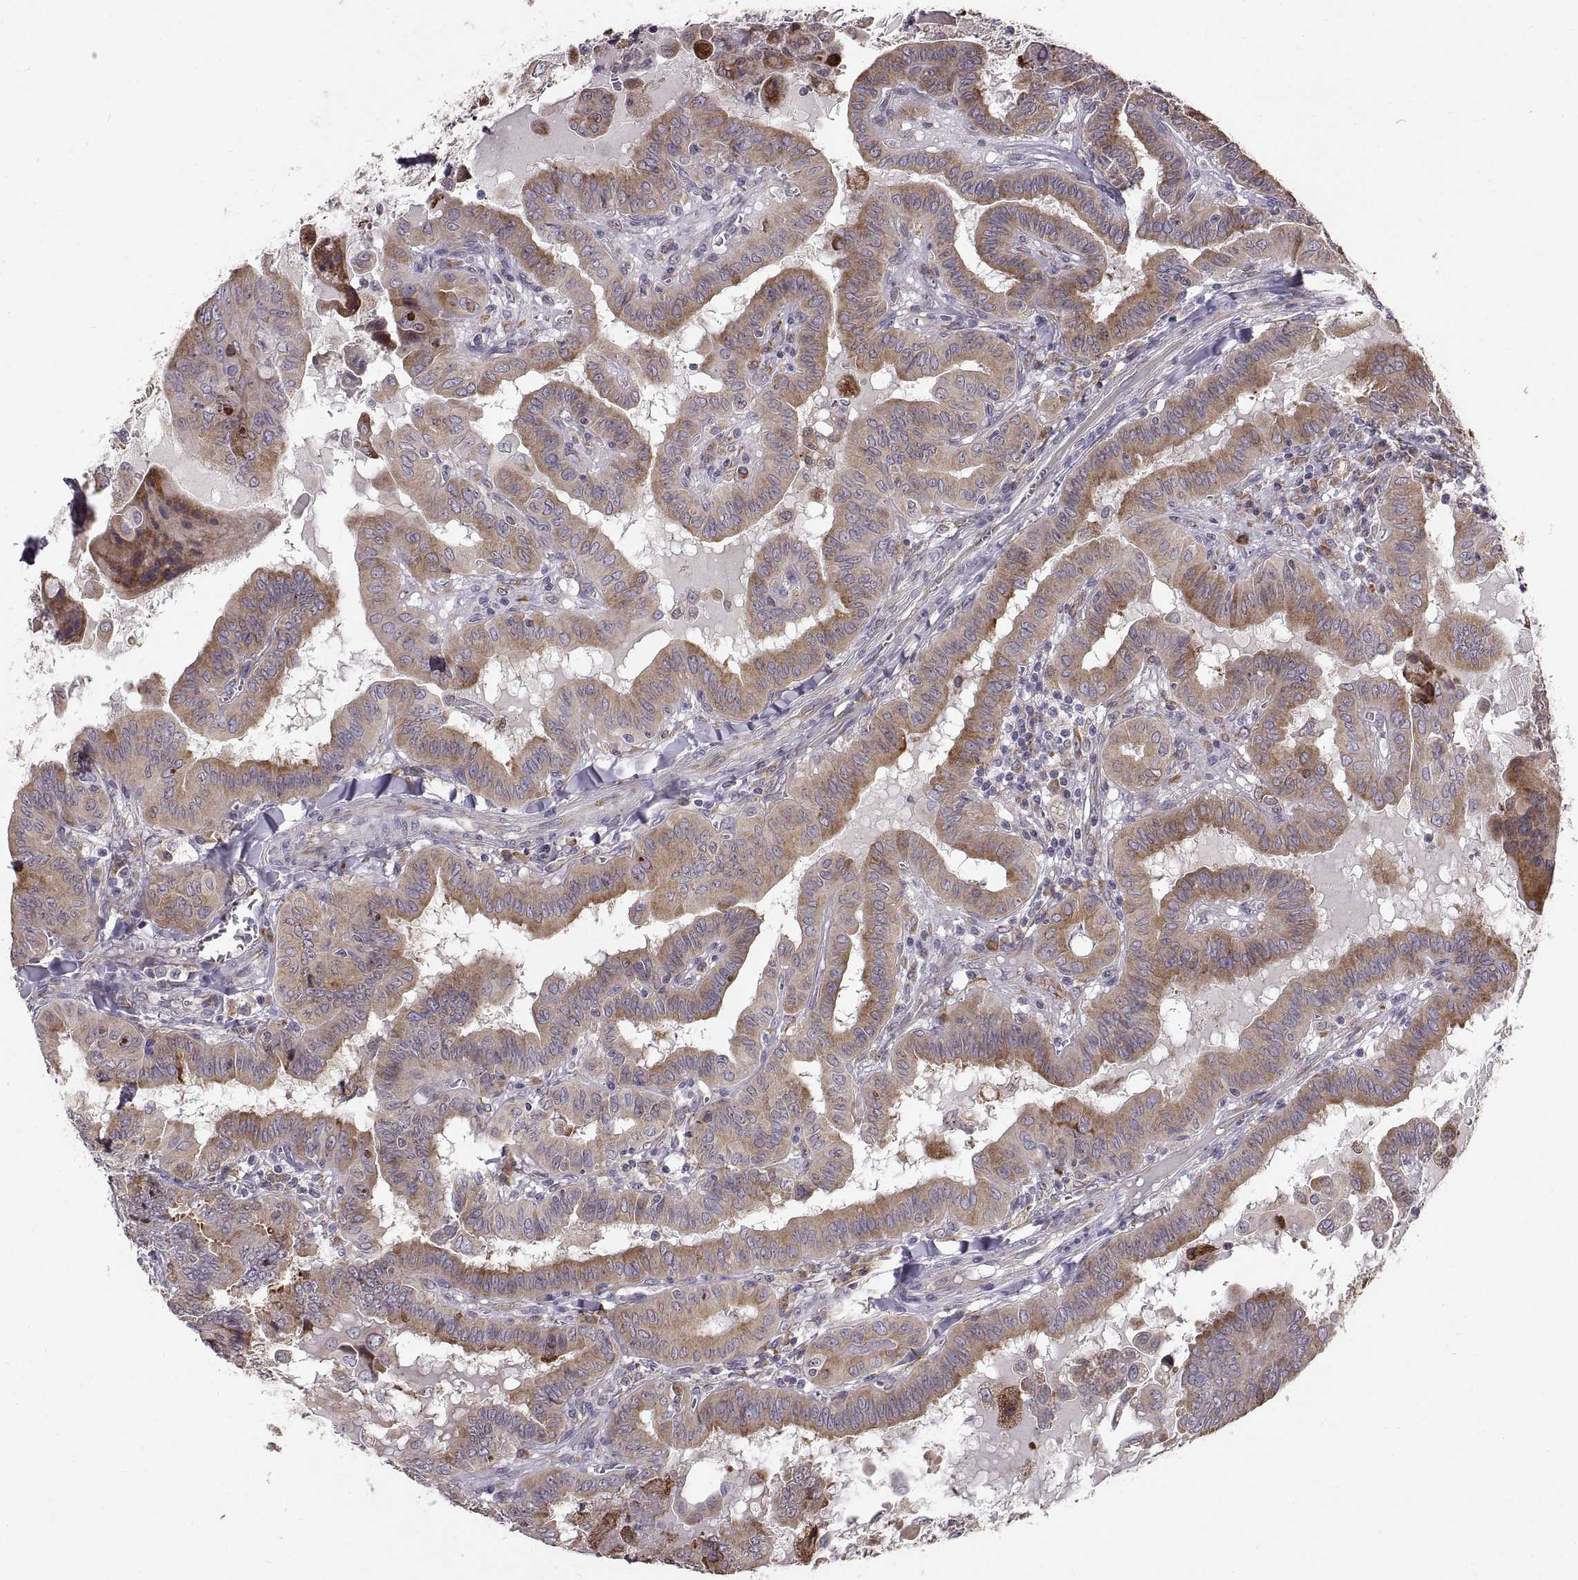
{"staining": {"intensity": "moderate", "quantity": ">75%", "location": "cytoplasmic/membranous"}, "tissue": "thyroid cancer", "cell_type": "Tumor cells", "image_type": "cancer", "snomed": [{"axis": "morphology", "description": "Papillary adenocarcinoma, NOS"}, {"axis": "topography", "description": "Thyroid gland"}], "caption": "The immunohistochemical stain highlights moderate cytoplasmic/membranous expression in tumor cells of thyroid papillary adenocarcinoma tissue.", "gene": "PLEKHB2", "patient": {"sex": "female", "age": 37}}